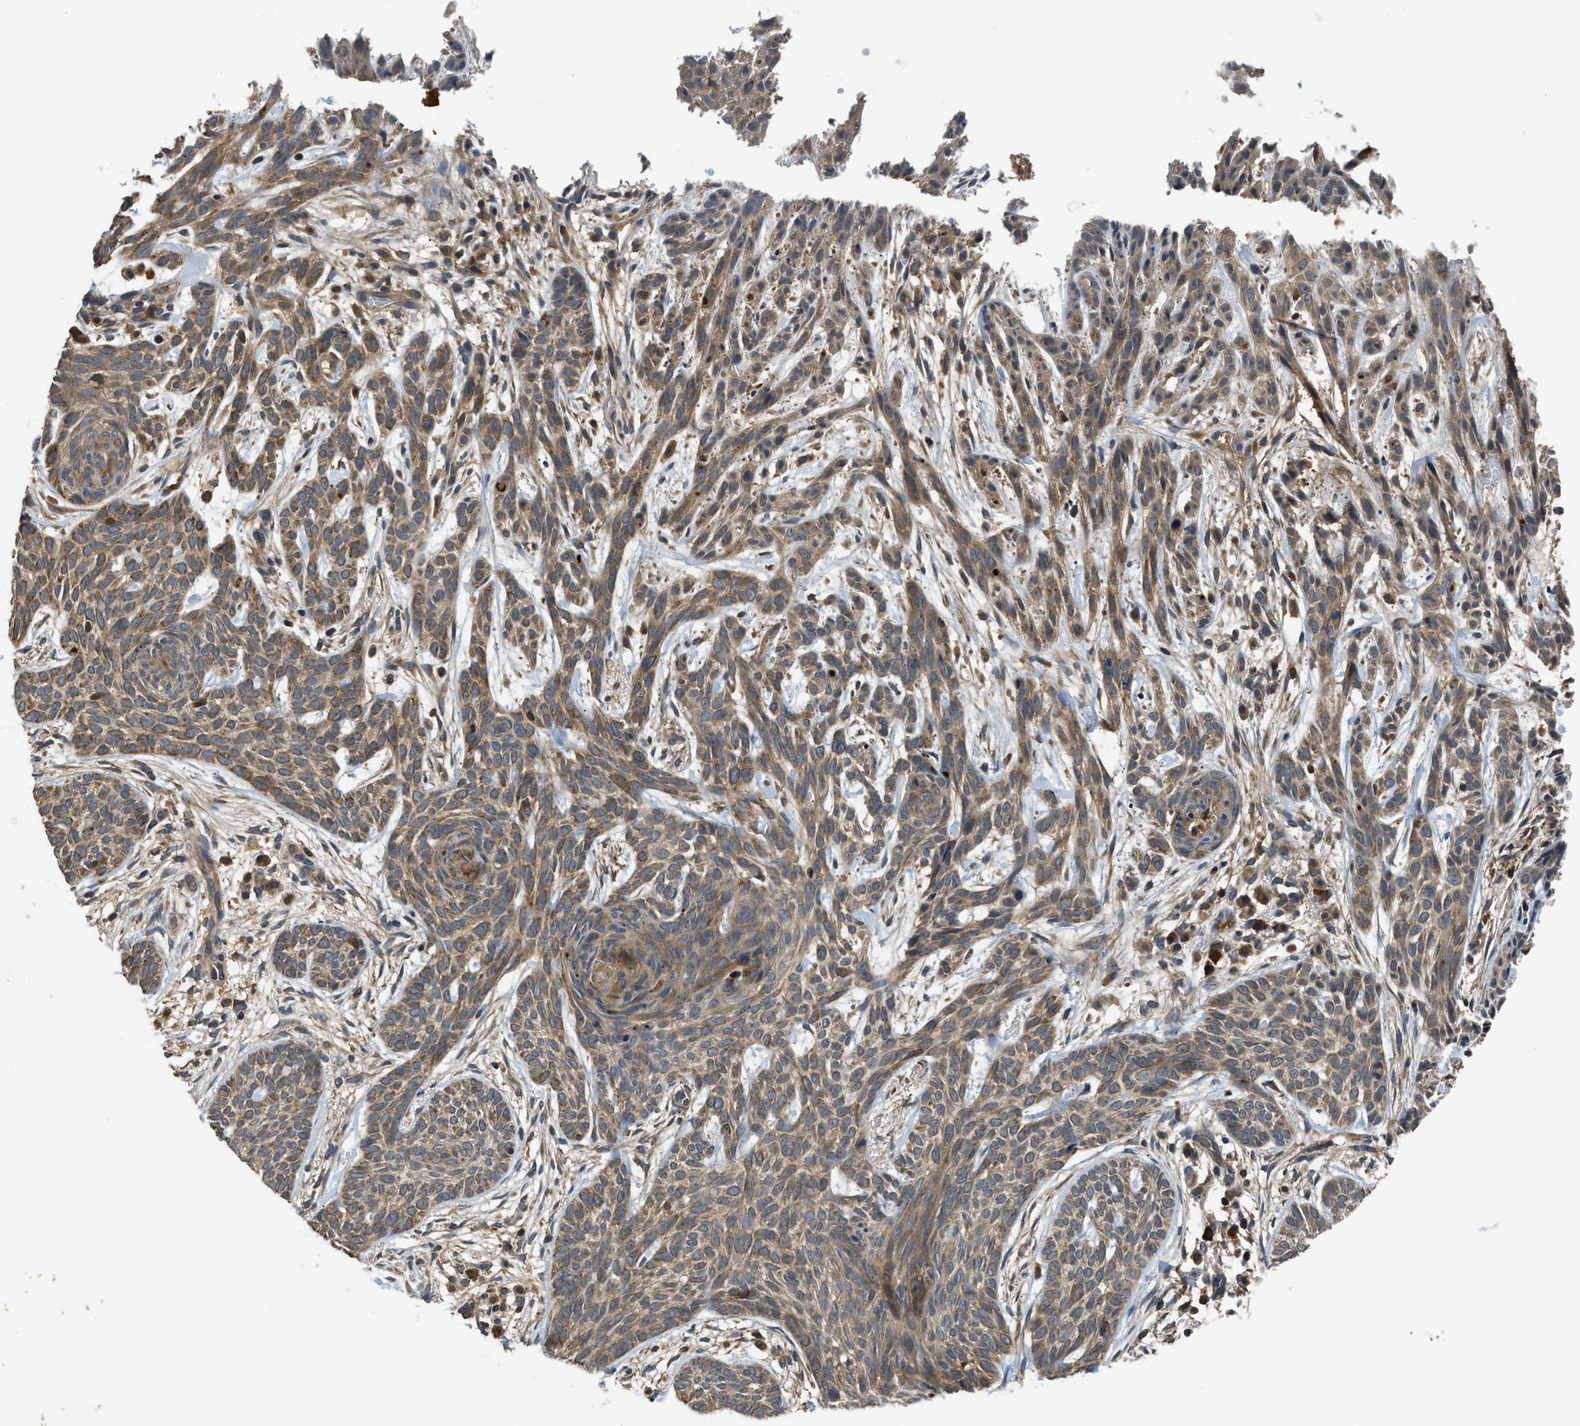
{"staining": {"intensity": "moderate", "quantity": ">75%", "location": "cytoplasmic/membranous"}, "tissue": "skin cancer", "cell_type": "Tumor cells", "image_type": "cancer", "snomed": [{"axis": "morphology", "description": "Basal cell carcinoma"}, {"axis": "topography", "description": "Skin"}], "caption": "This micrograph exhibits IHC staining of human skin cancer (basal cell carcinoma), with medium moderate cytoplasmic/membranous staining in approximately >75% of tumor cells.", "gene": "PAFAH2", "patient": {"sex": "female", "age": 84}}